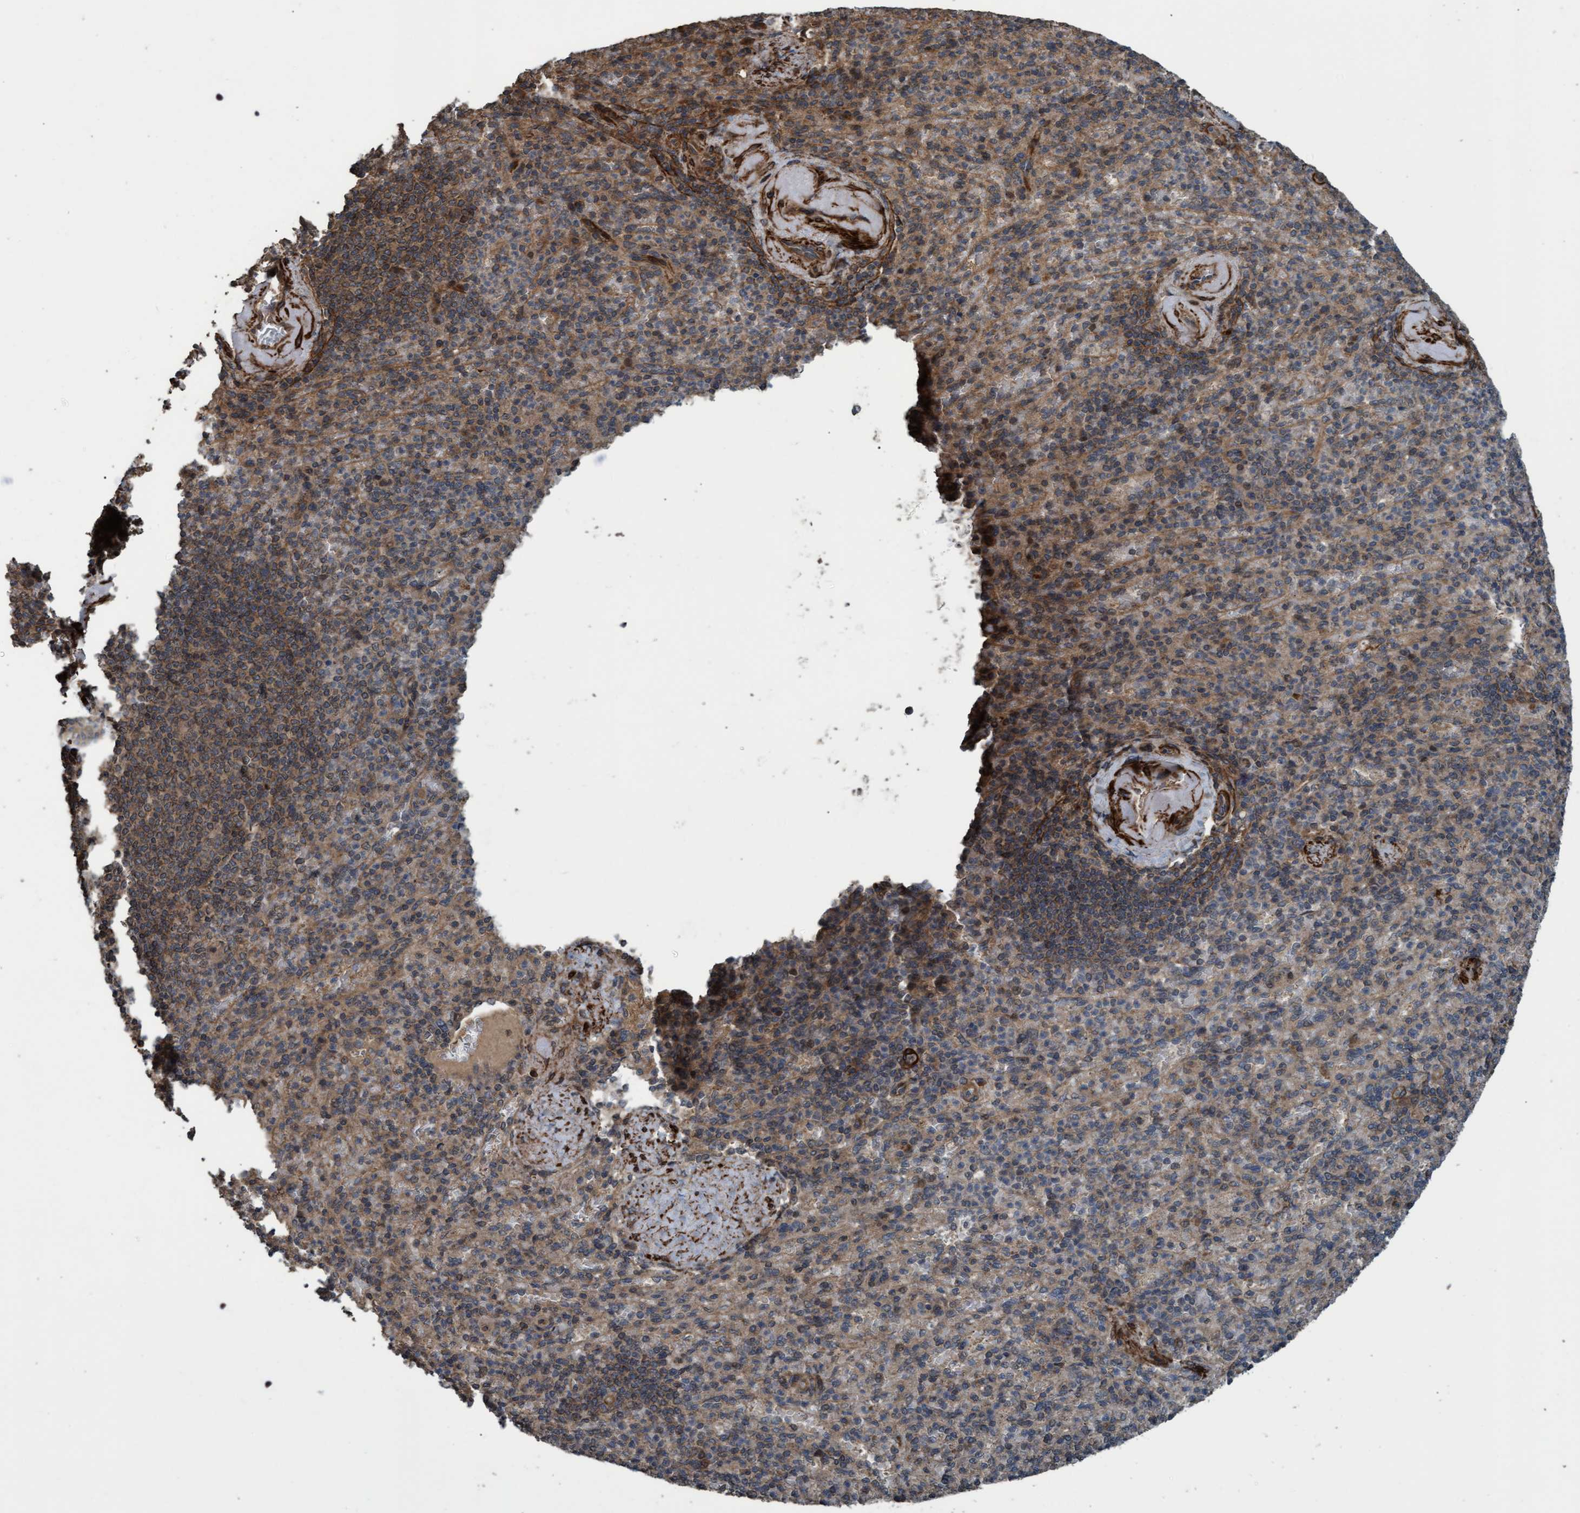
{"staining": {"intensity": "moderate", "quantity": "25%-75%", "location": "cytoplasmic/membranous"}, "tissue": "spleen", "cell_type": "Cells in red pulp", "image_type": "normal", "snomed": [{"axis": "morphology", "description": "Normal tissue, NOS"}, {"axis": "topography", "description": "Spleen"}], "caption": "Protein staining of normal spleen exhibits moderate cytoplasmic/membranous positivity in approximately 25%-75% of cells in red pulp.", "gene": "GGT6", "patient": {"sex": "female", "age": 74}}